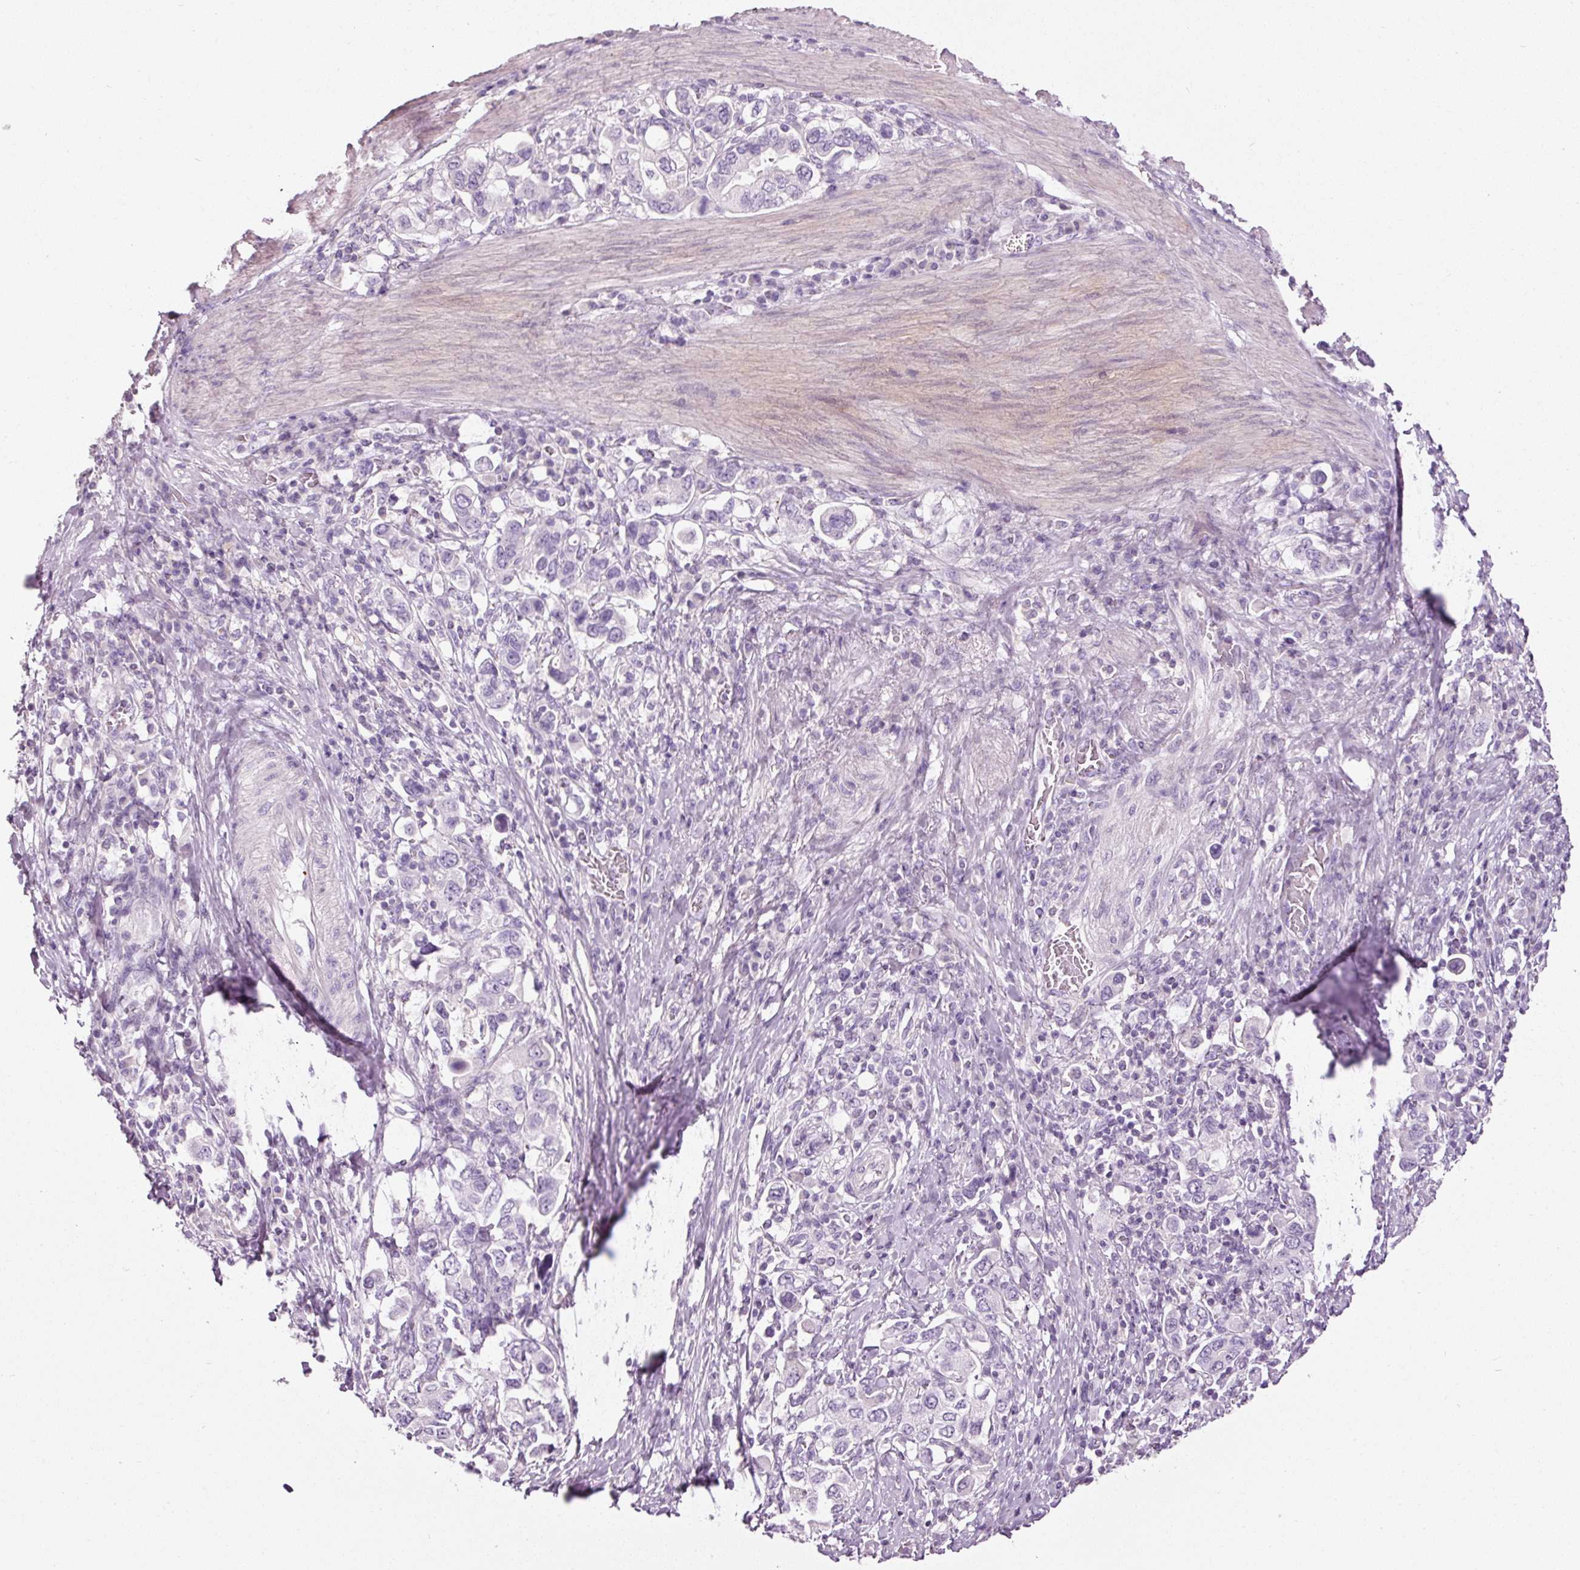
{"staining": {"intensity": "negative", "quantity": "none", "location": "none"}, "tissue": "stomach cancer", "cell_type": "Tumor cells", "image_type": "cancer", "snomed": [{"axis": "morphology", "description": "Adenocarcinoma, NOS"}, {"axis": "topography", "description": "Stomach, upper"}, {"axis": "topography", "description": "Stomach"}], "caption": "Protein analysis of stomach cancer (adenocarcinoma) demonstrates no significant staining in tumor cells.", "gene": "MUC5AC", "patient": {"sex": "male", "age": 62}}